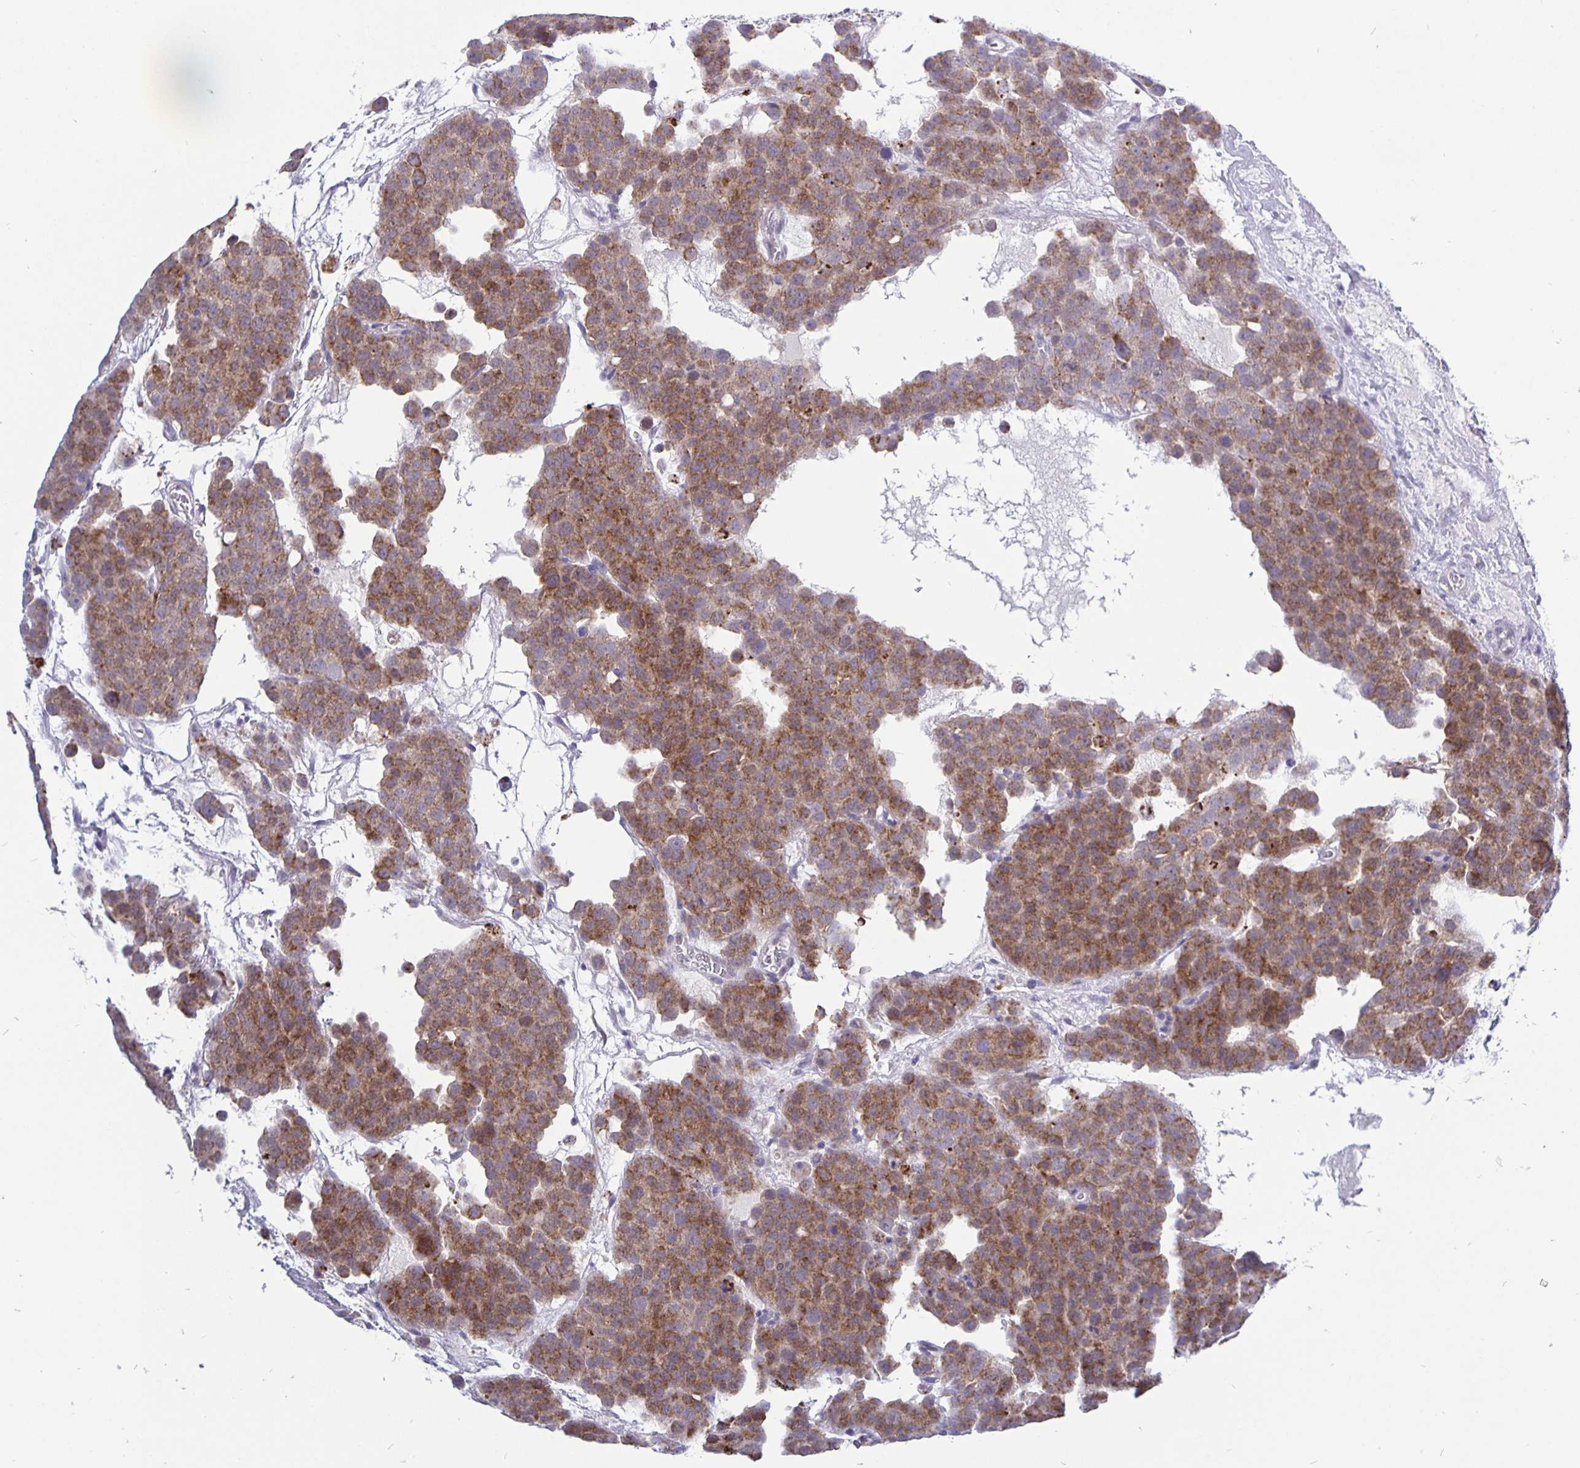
{"staining": {"intensity": "moderate", "quantity": ">75%", "location": "cytoplasmic/membranous"}, "tissue": "testis cancer", "cell_type": "Tumor cells", "image_type": "cancer", "snomed": [{"axis": "morphology", "description": "Seminoma, NOS"}, {"axis": "topography", "description": "Testis"}], "caption": "Testis seminoma stained with a protein marker exhibits moderate staining in tumor cells.", "gene": "ERBB2", "patient": {"sex": "male", "age": 71}}